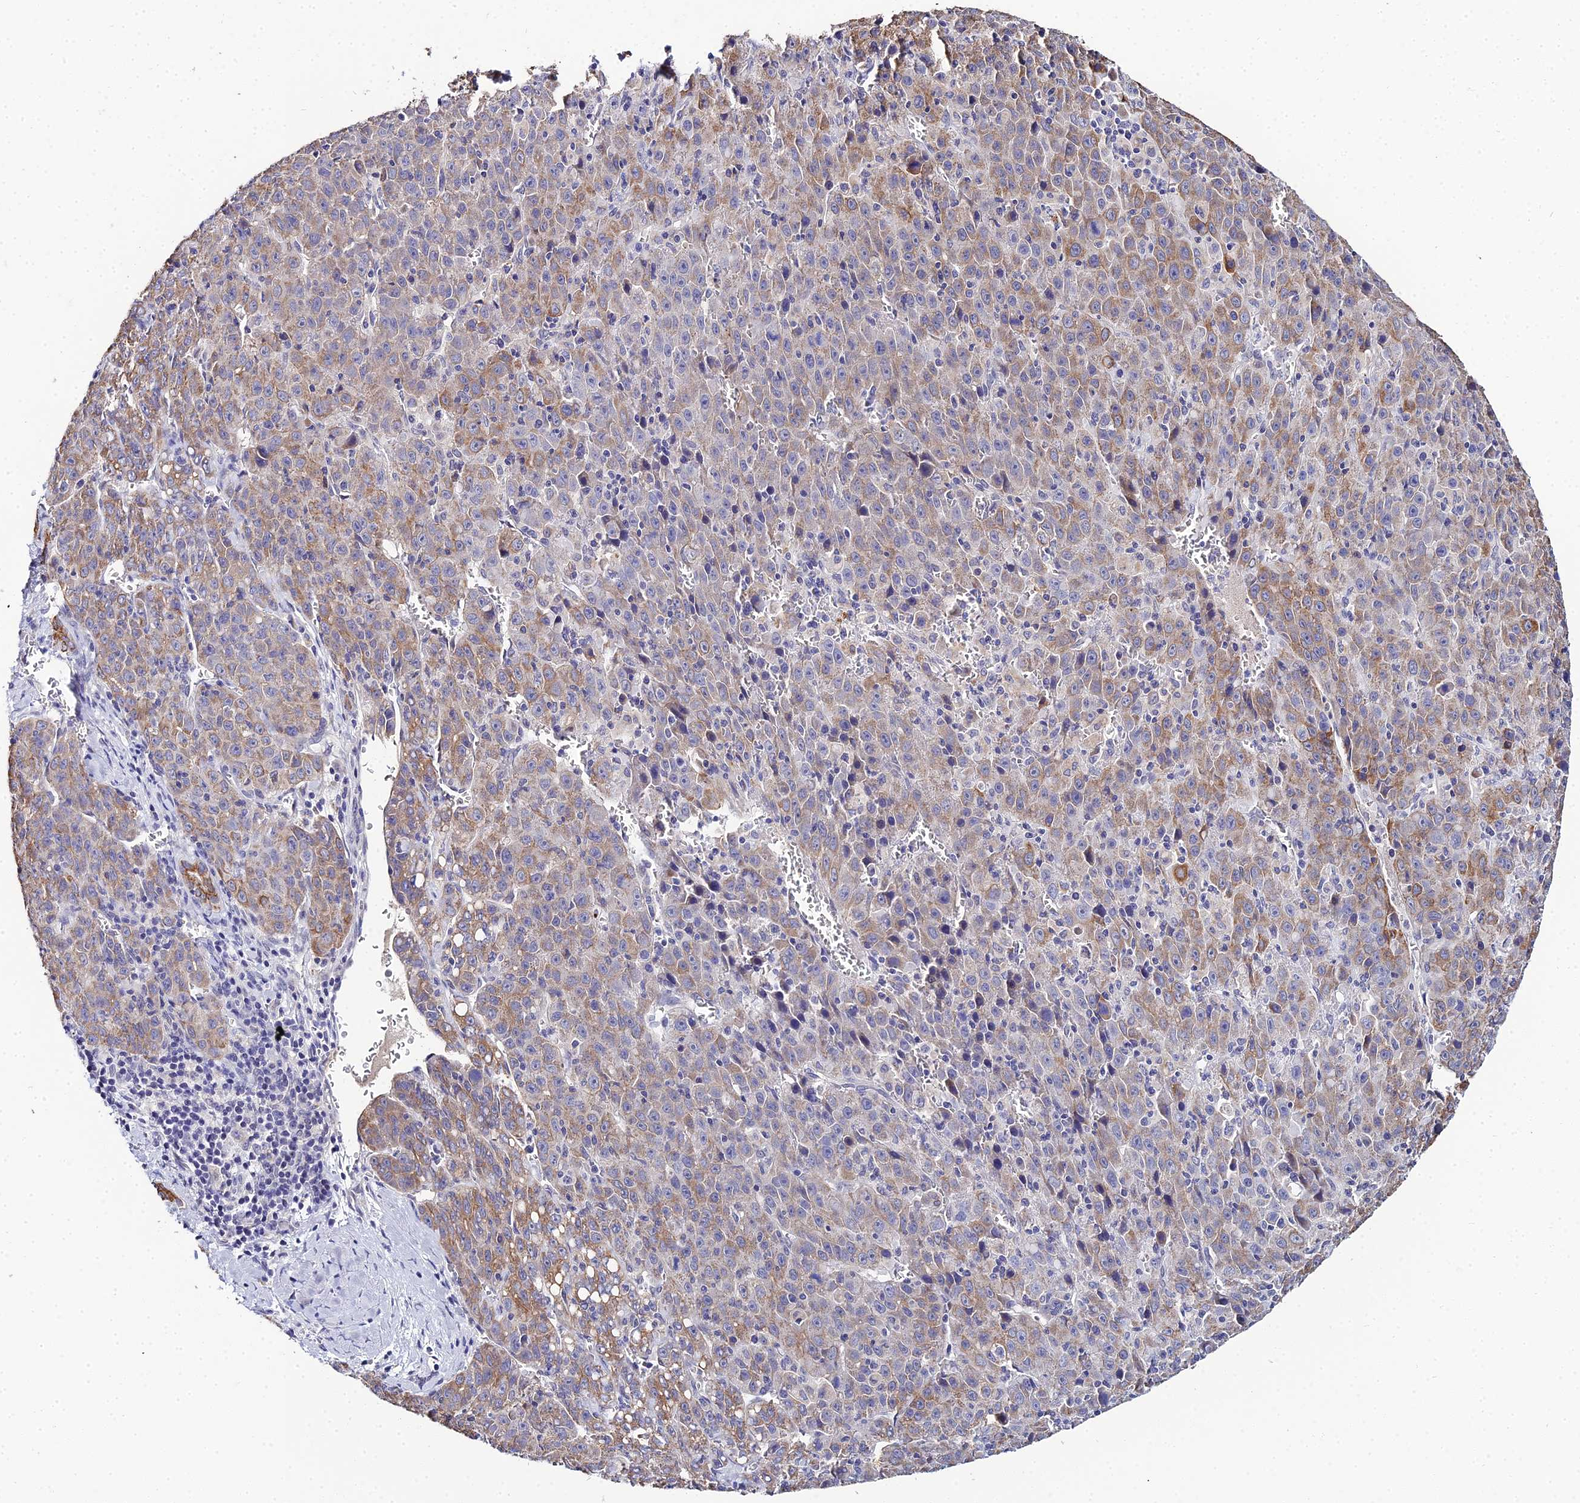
{"staining": {"intensity": "moderate", "quantity": "25%-75%", "location": "cytoplasmic/membranous"}, "tissue": "liver cancer", "cell_type": "Tumor cells", "image_type": "cancer", "snomed": [{"axis": "morphology", "description": "Carcinoma, Hepatocellular, NOS"}, {"axis": "topography", "description": "Liver"}], "caption": "Protein staining reveals moderate cytoplasmic/membranous expression in about 25%-75% of tumor cells in hepatocellular carcinoma (liver).", "gene": "ZXDA", "patient": {"sex": "female", "age": 53}}